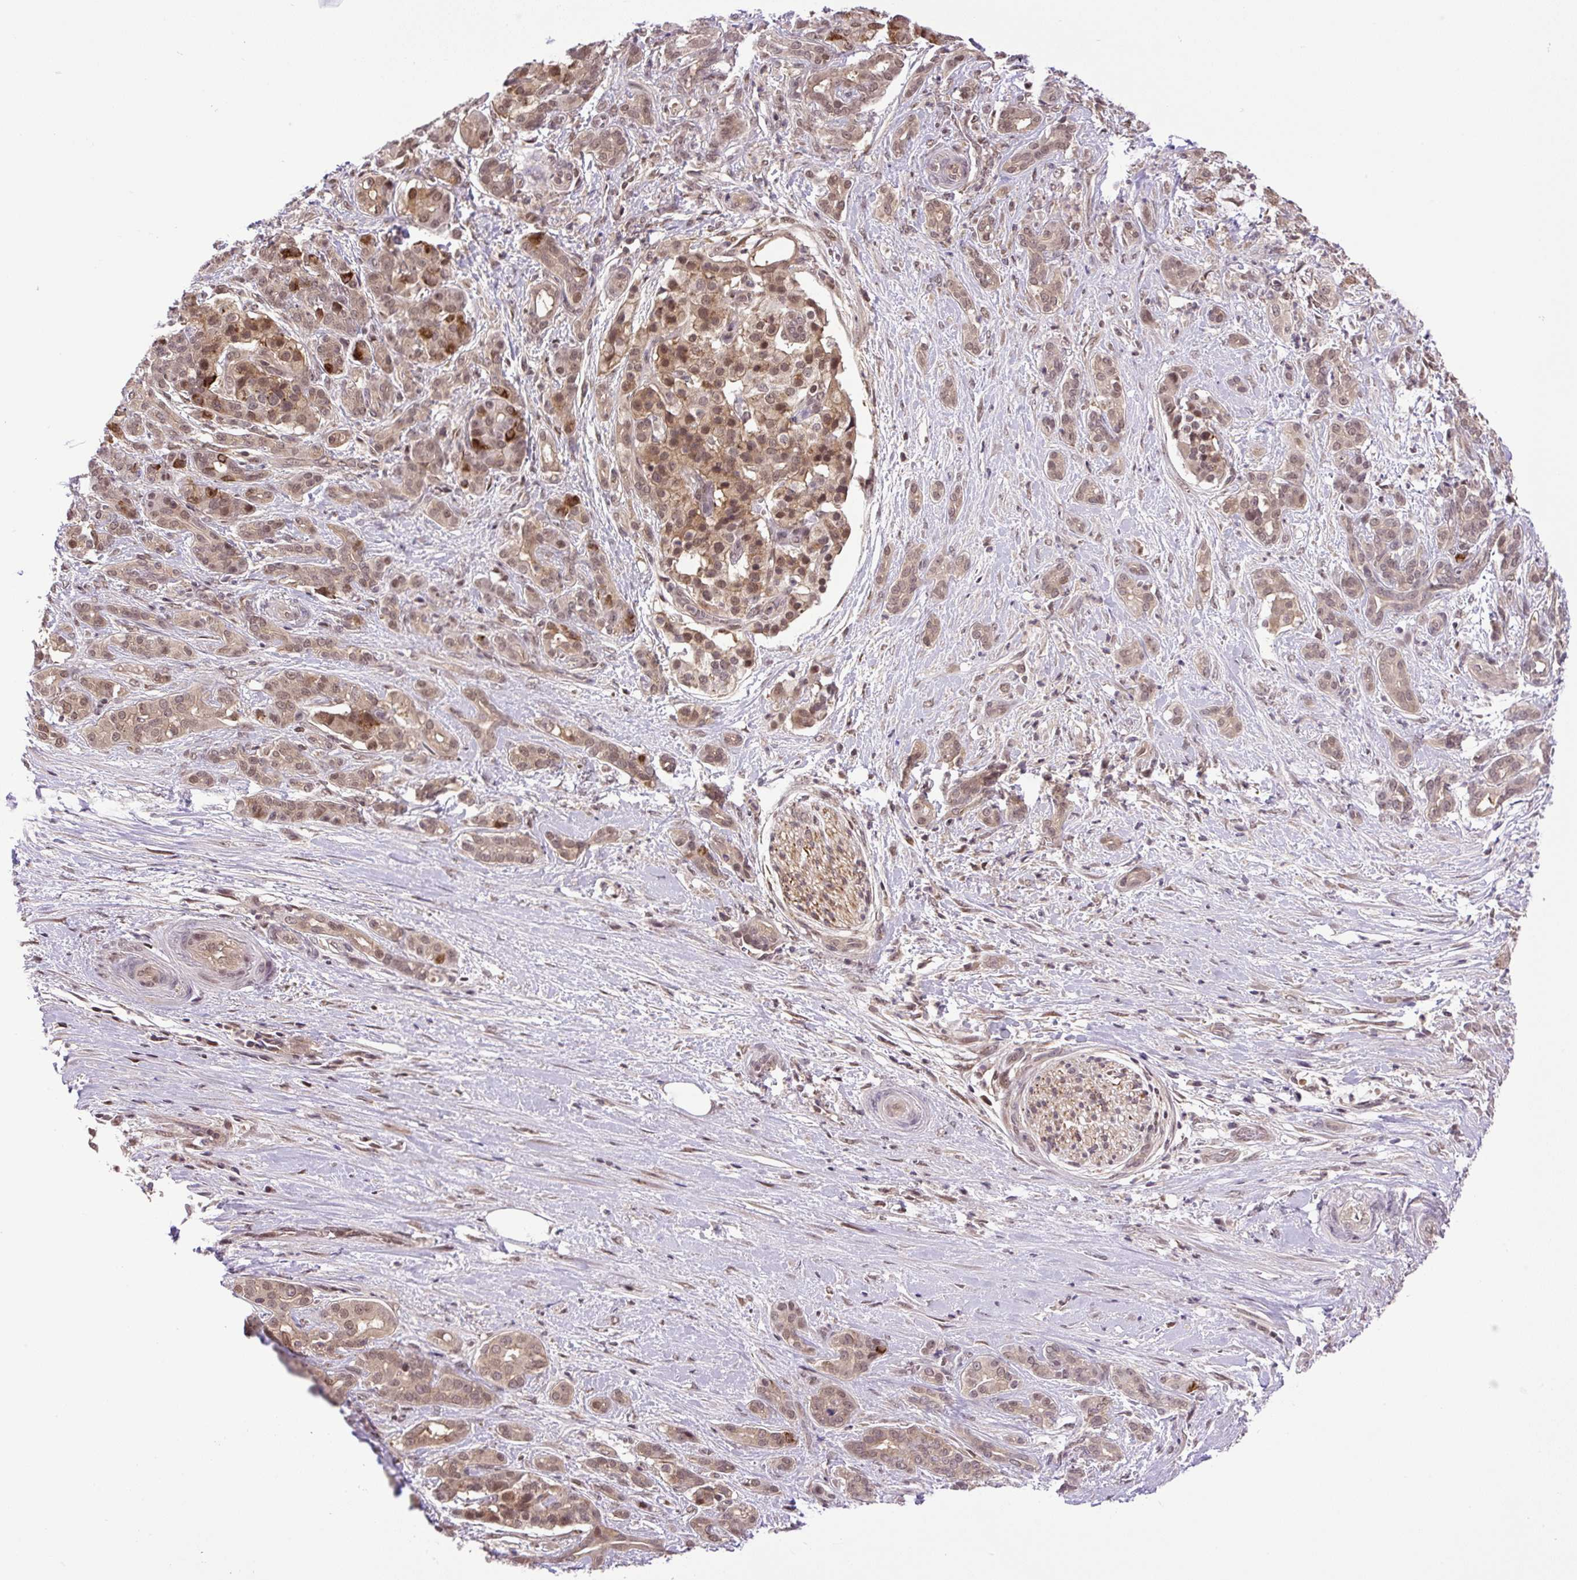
{"staining": {"intensity": "weak", "quantity": ">75%", "location": "nuclear"}, "tissue": "pancreatic cancer", "cell_type": "Tumor cells", "image_type": "cancer", "snomed": [{"axis": "morphology", "description": "Adenocarcinoma, NOS"}, {"axis": "topography", "description": "Pancreas"}], "caption": "Weak nuclear positivity is identified in about >75% of tumor cells in pancreatic cancer.", "gene": "SGTA", "patient": {"sex": "male", "age": 57}}